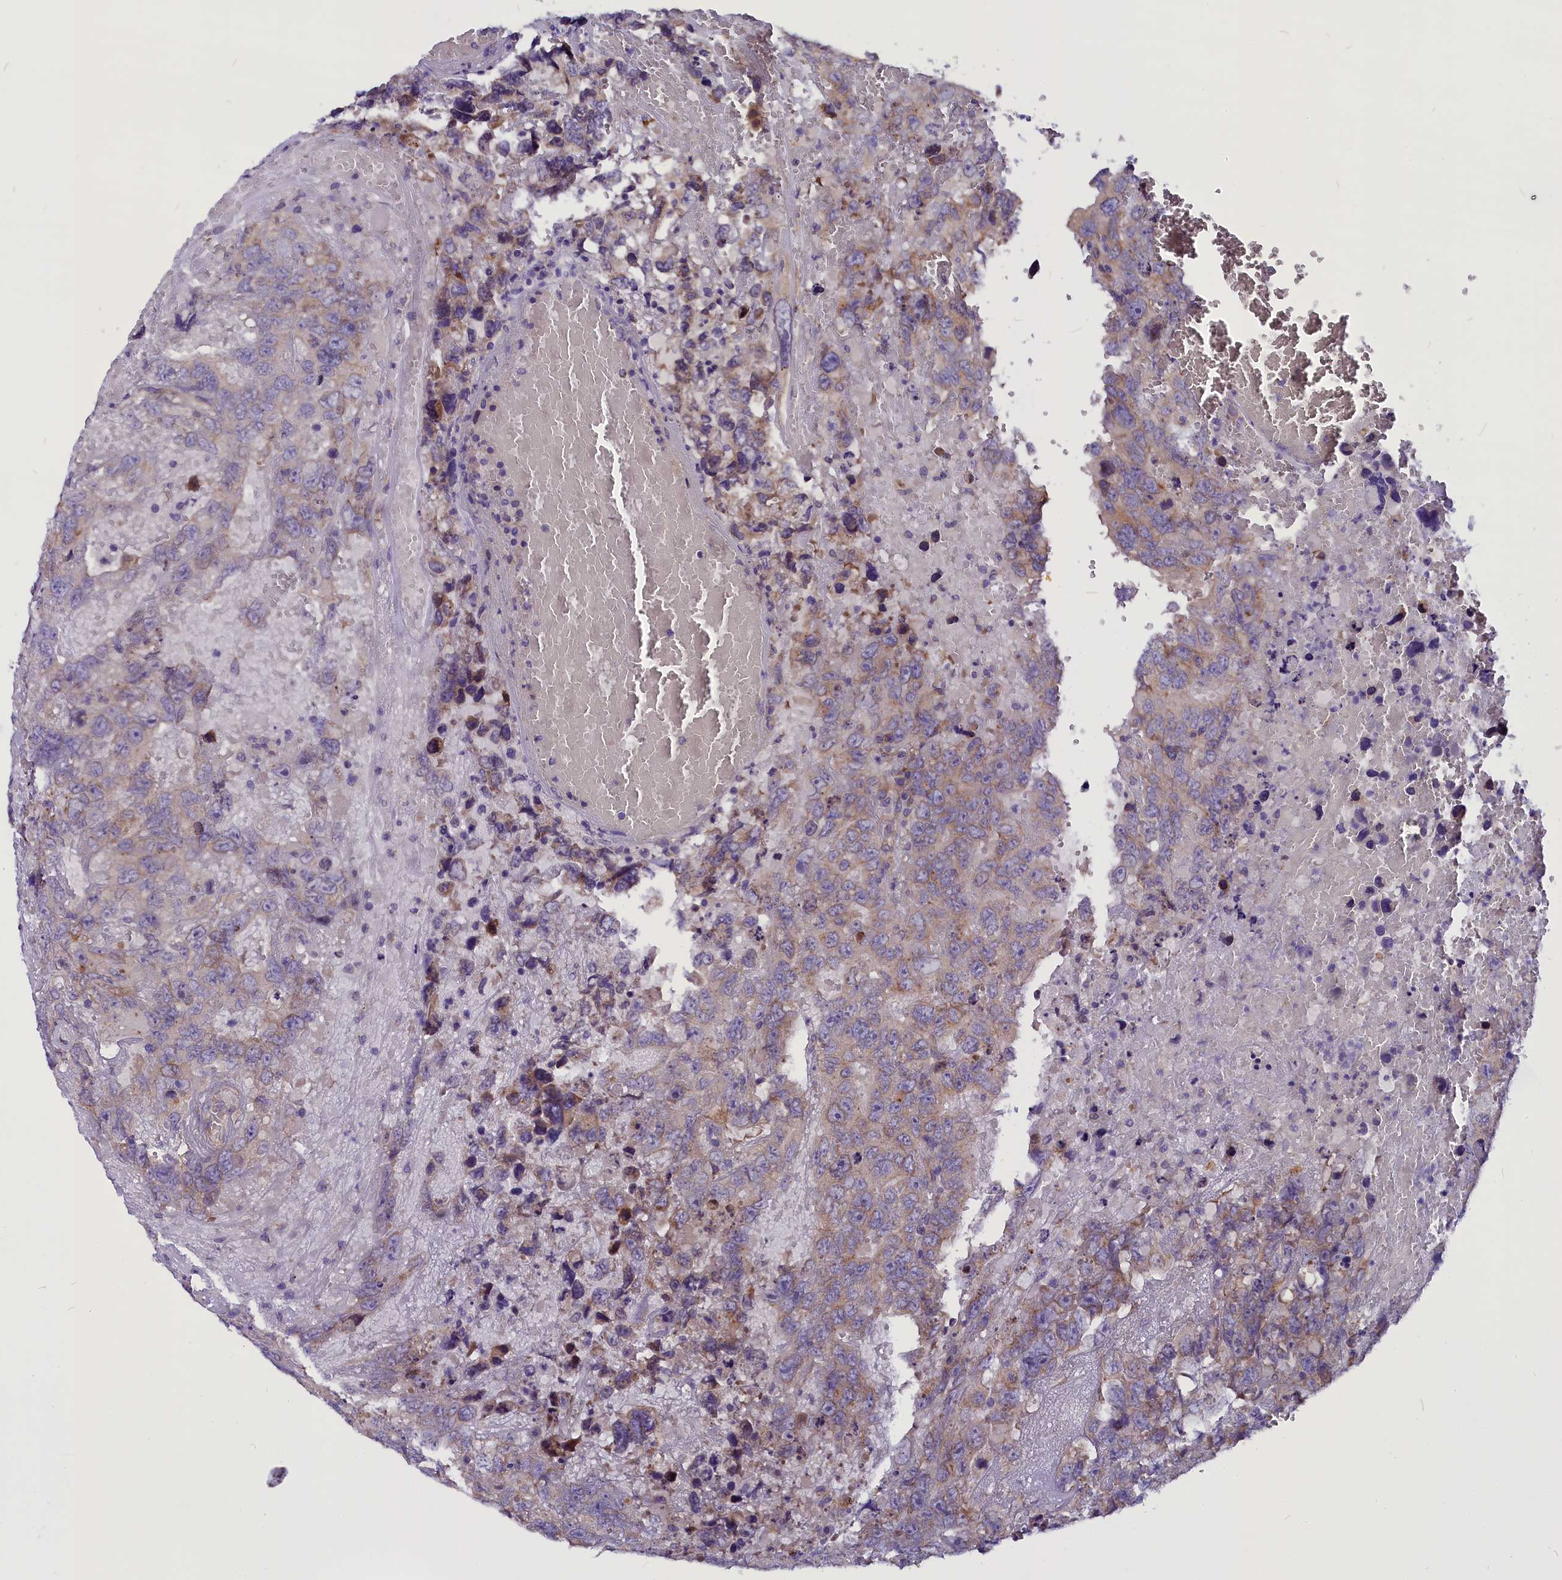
{"staining": {"intensity": "weak", "quantity": "25%-75%", "location": "cytoplasmic/membranous"}, "tissue": "testis cancer", "cell_type": "Tumor cells", "image_type": "cancer", "snomed": [{"axis": "morphology", "description": "Carcinoma, Embryonal, NOS"}, {"axis": "topography", "description": "Testis"}], "caption": "Protein expression analysis of testis embryonal carcinoma reveals weak cytoplasmic/membranous staining in about 25%-75% of tumor cells.", "gene": "CEP170", "patient": {"sex": "male", "age": 45}}